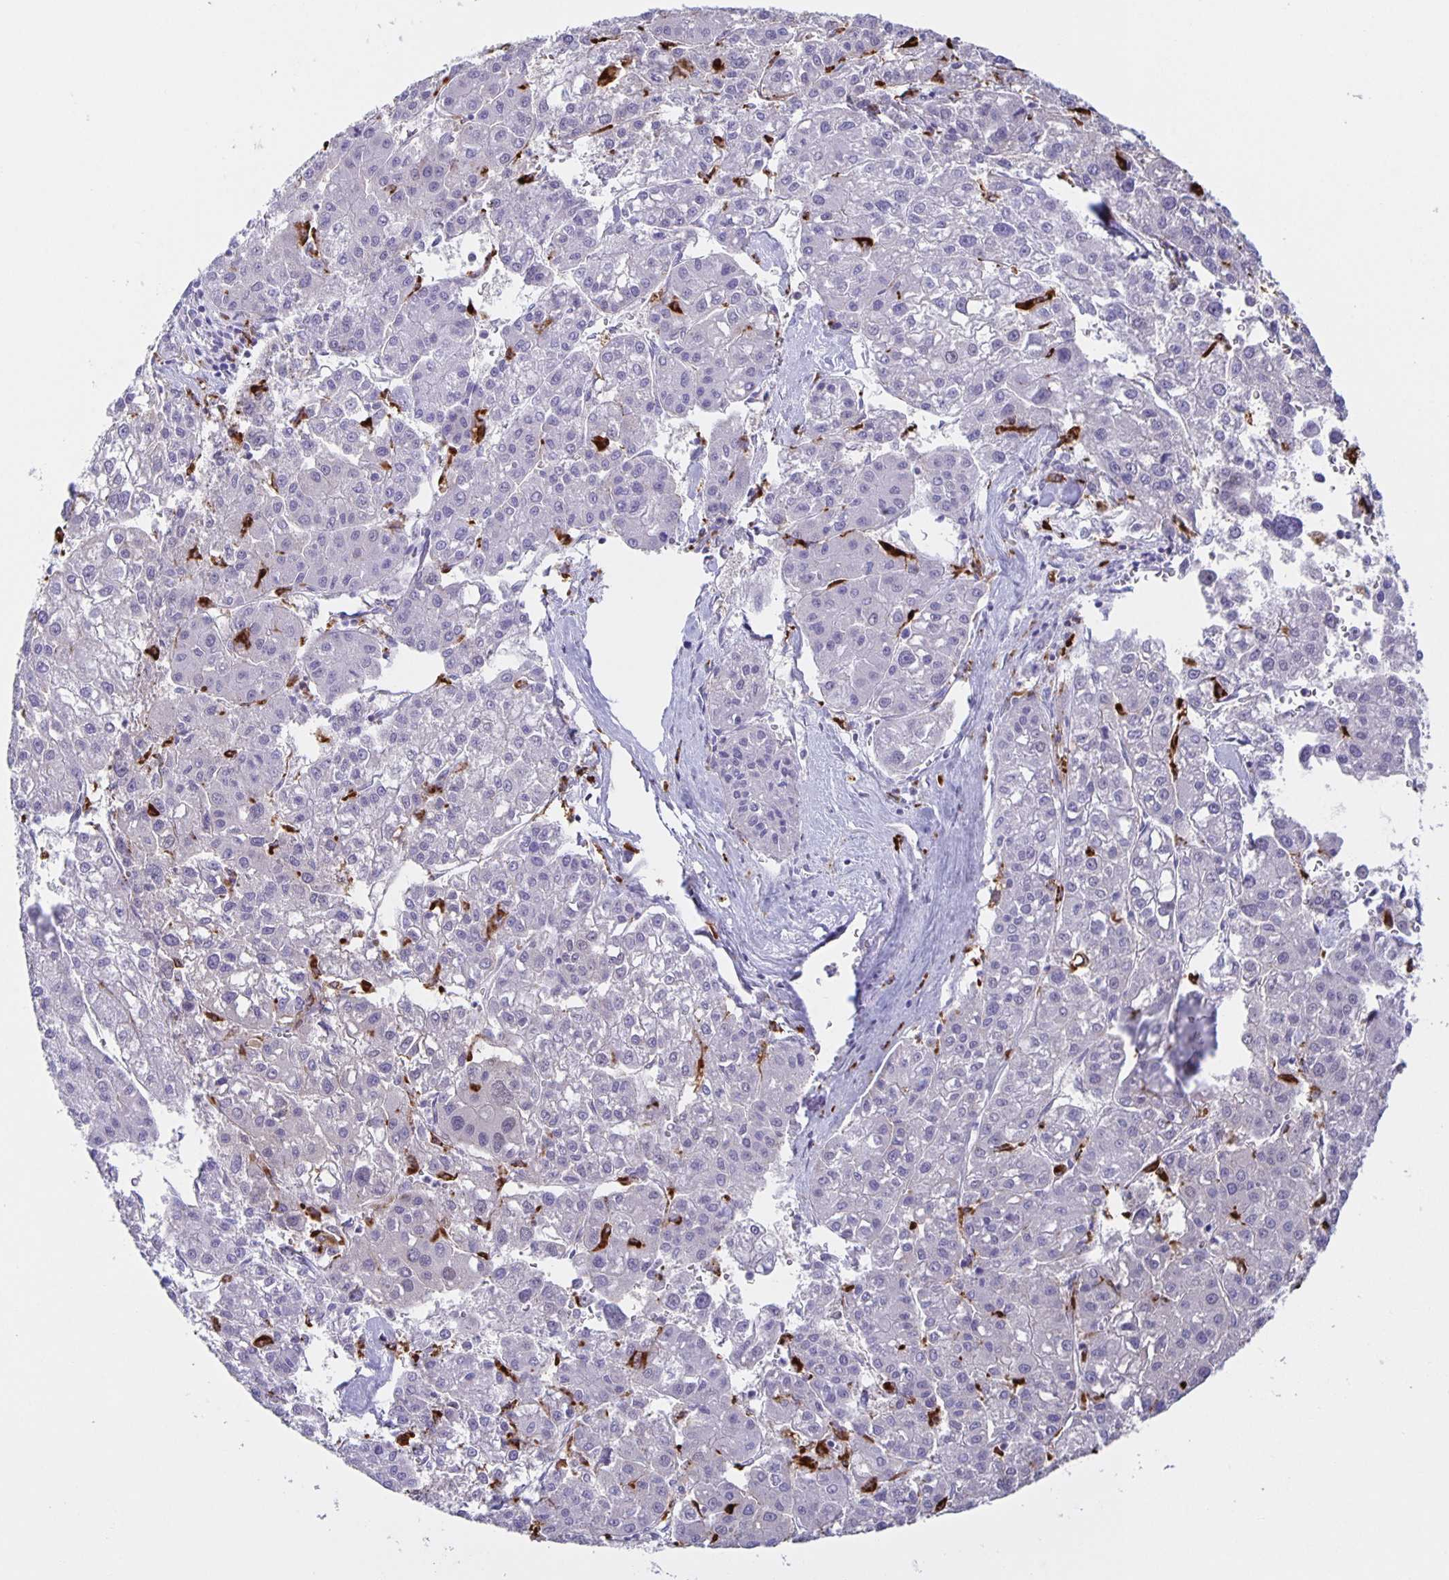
{"staining": {"intensity": "negative", "quantity": "none", "location": "none"}, "tissue": "liver cancer", "cell_type": "Tumor cells", "image_type": "cancer", "snomed": [{"axis": "morphology", "description": "Carcinoma, Hepatocellular, NOS"}, {"axis": "topography", "description": "Liver"}], "caption": "A histopathology image of liver hepatocellular carcinoma stained for a protein exhibits no brown staining in tumor cells.", "gene": "LIPA", "patient": {"sex": "male", "age": 73}}